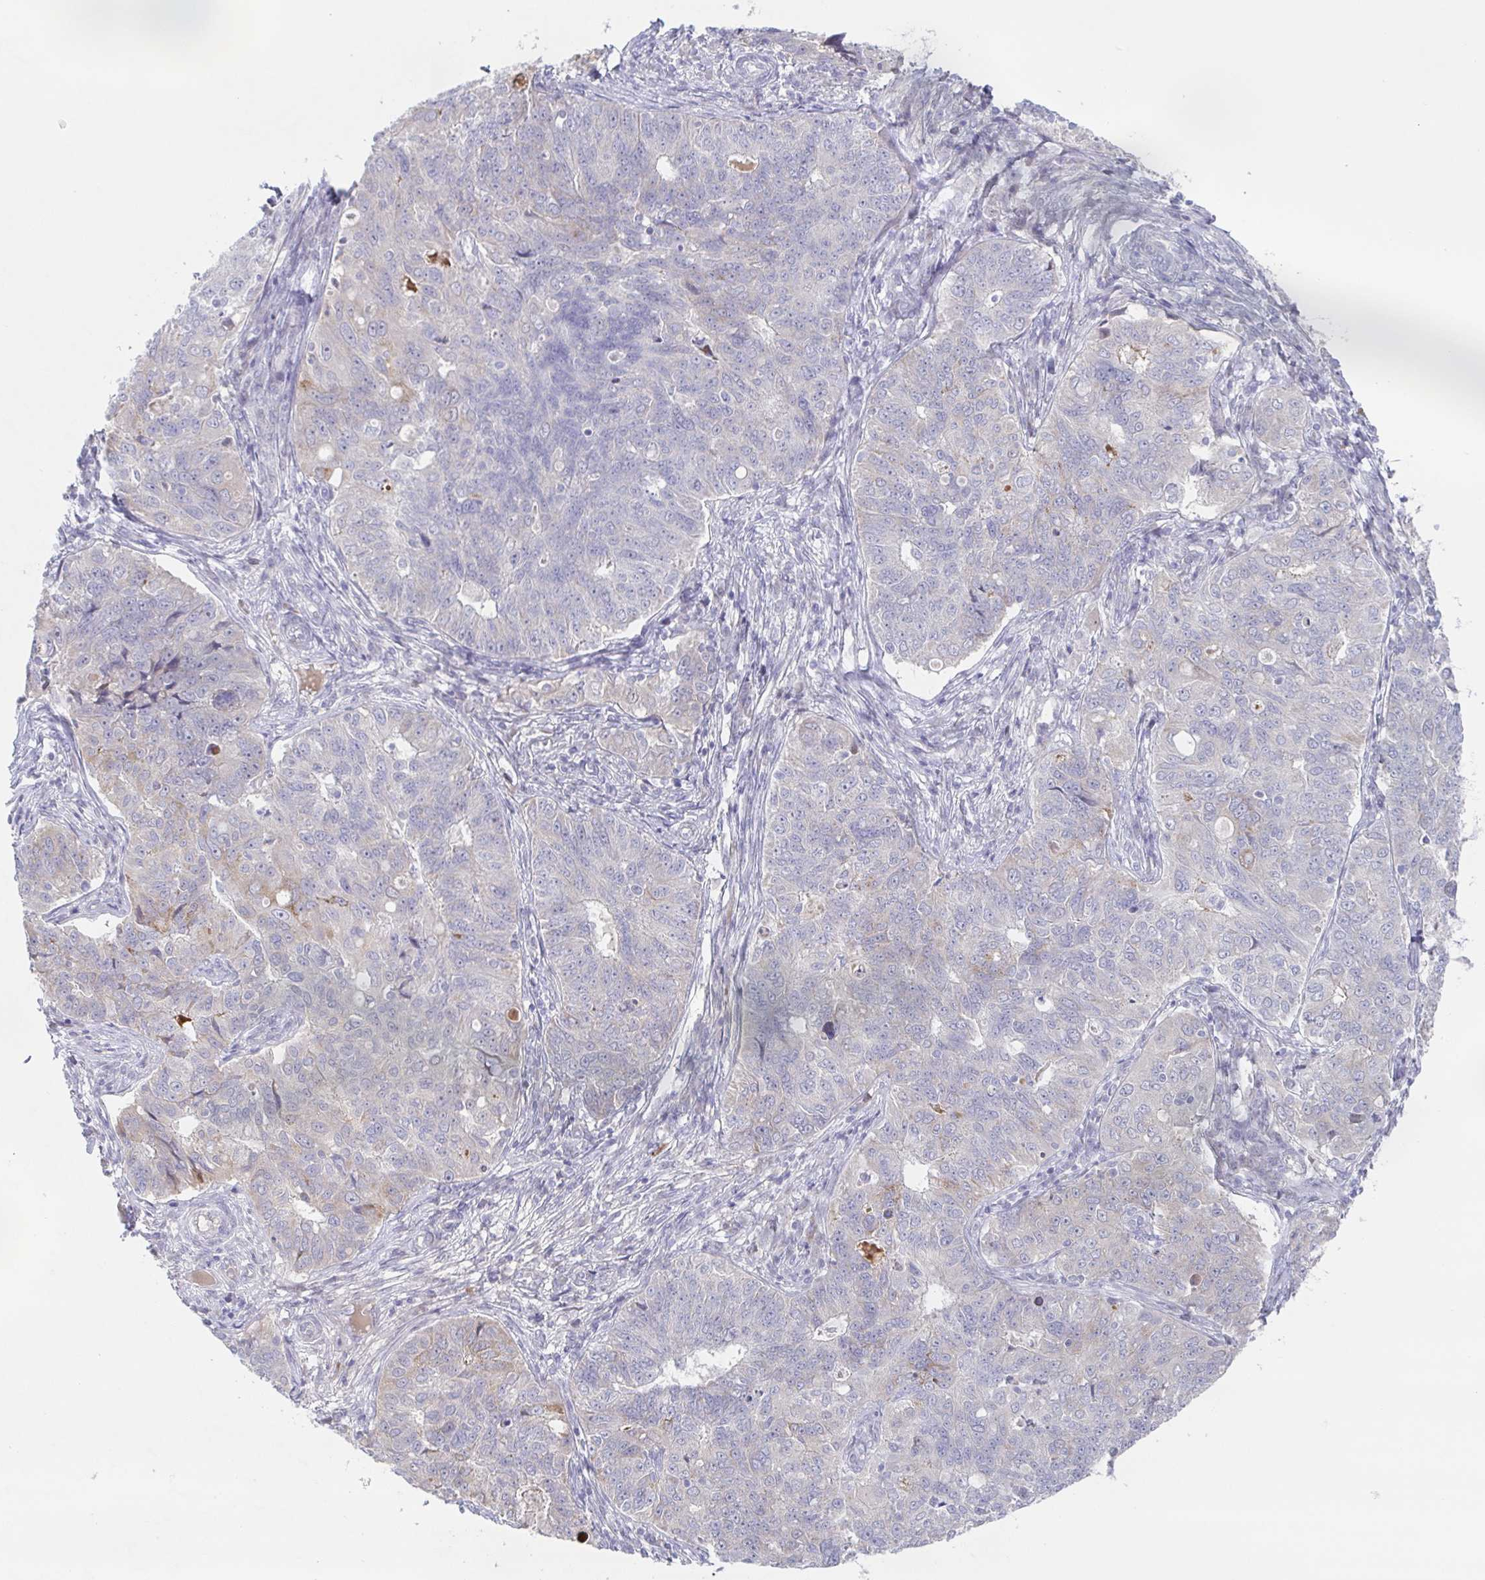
{"staining": {"intensity": "weak", "quantity": "<25%", "location": "cytoplasmic/membranous"}, "tissue": "endometrial cancer", "cell_type": "Tumor cells", "image_type": "cancer", "snomed": [{"axis": "morphology", "description": "Adenocarcinoma, NOS"}, {"axis": "topography", "description": "Endometrium"}], "caption": "IHC of endometrial adenocarcinoma reveals no staining in tumor cells.", "gene": "POU2F3", "patient": {"sex": "female", "age": 43}}